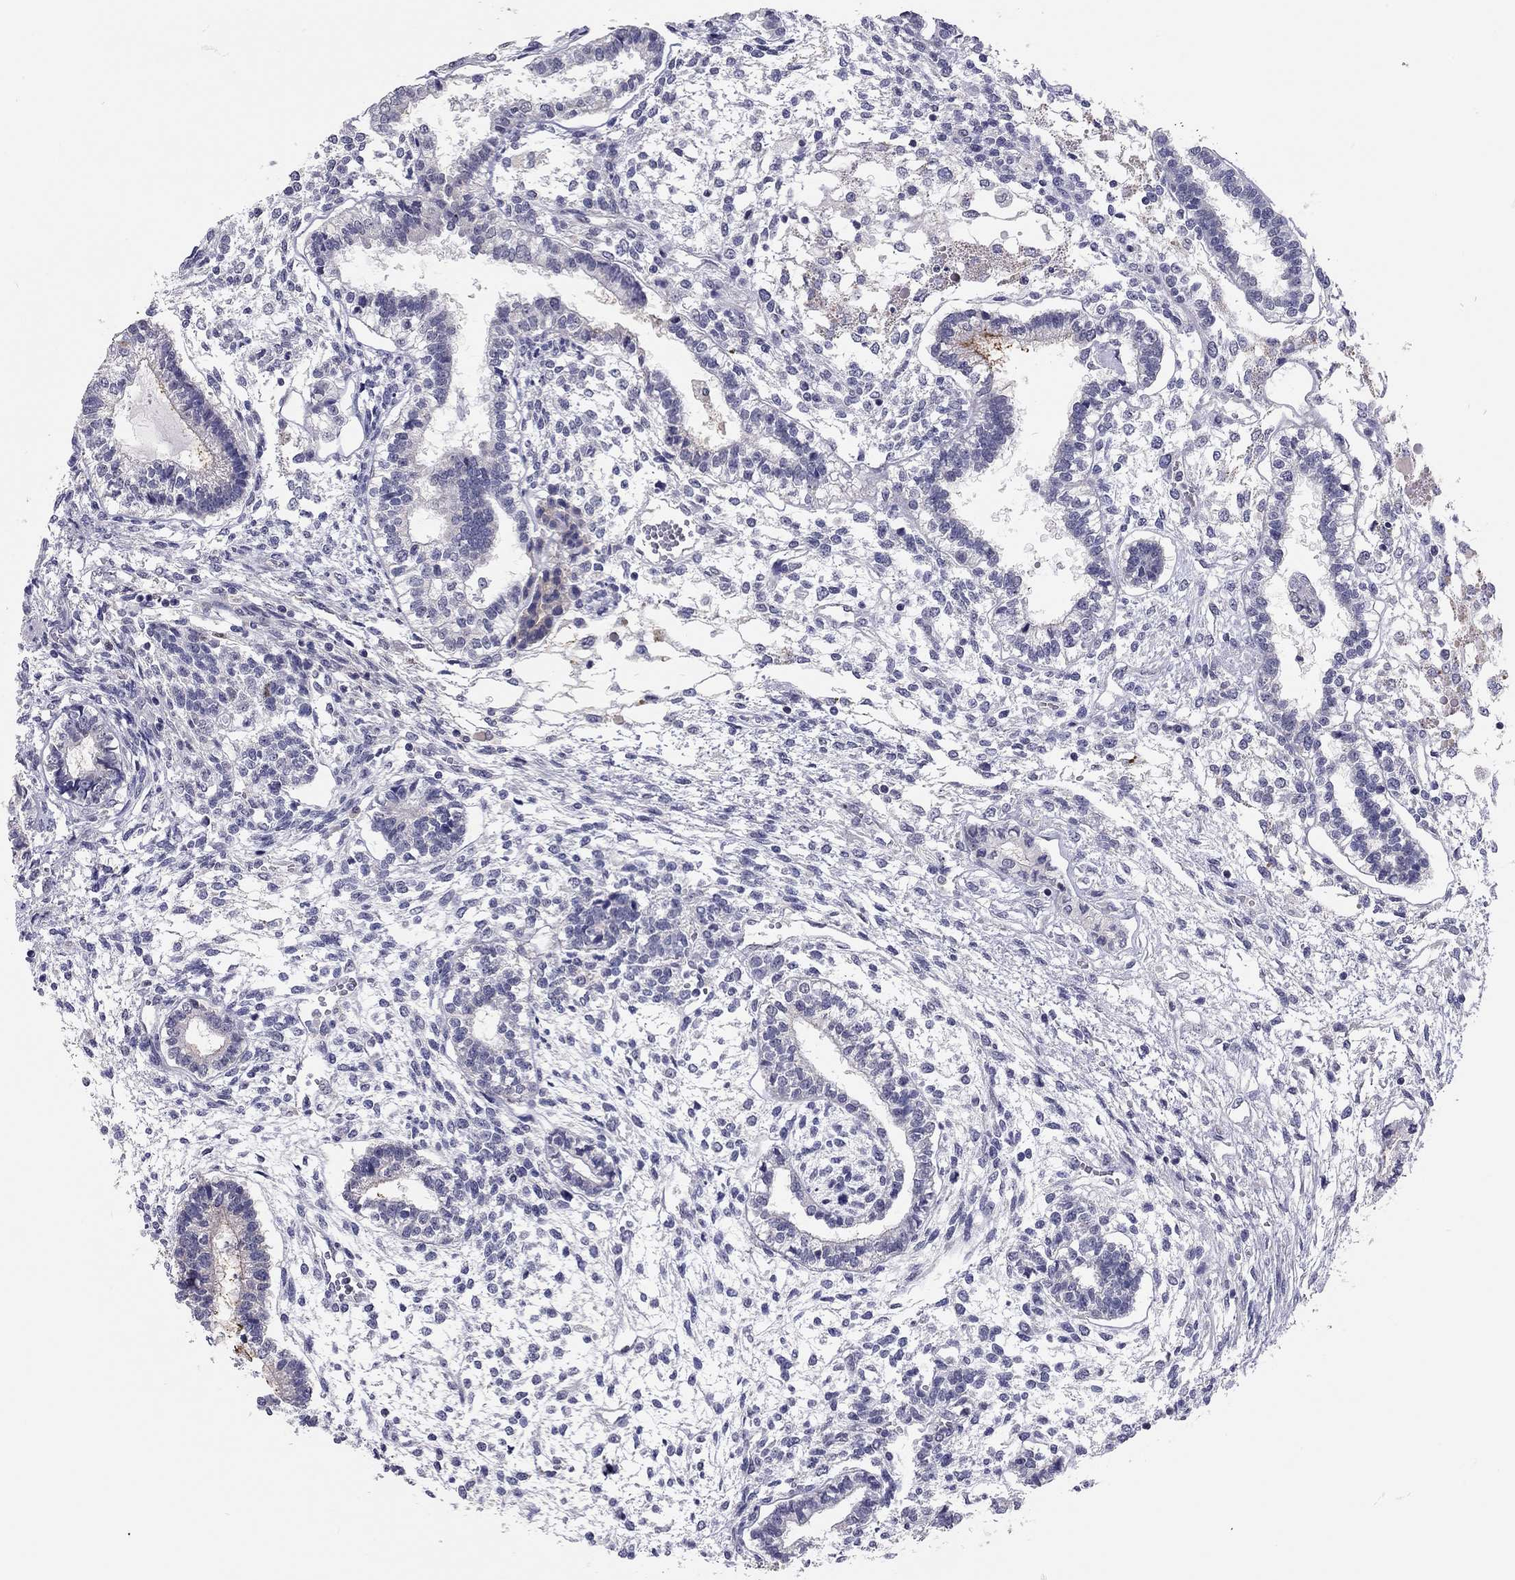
{"staining": {"intensity": "negative", "quantity": "none", "location": "none"}, "tissue": "testis cancer", "cell_type": "Tumor cells", "image_type": "cancer", "snomed": [{"axis": "morphology", "description": "Carcinoma, Embryonal, NOS"}, {"axis": "topography", "description": "Testis"}], "caption": "An image of embryonal carcinoma (testis) stained for a protein reveals no brown staining in tumor cells.", "gene": "SCARB1", "patient": {"sex": "male", "age": 37}}